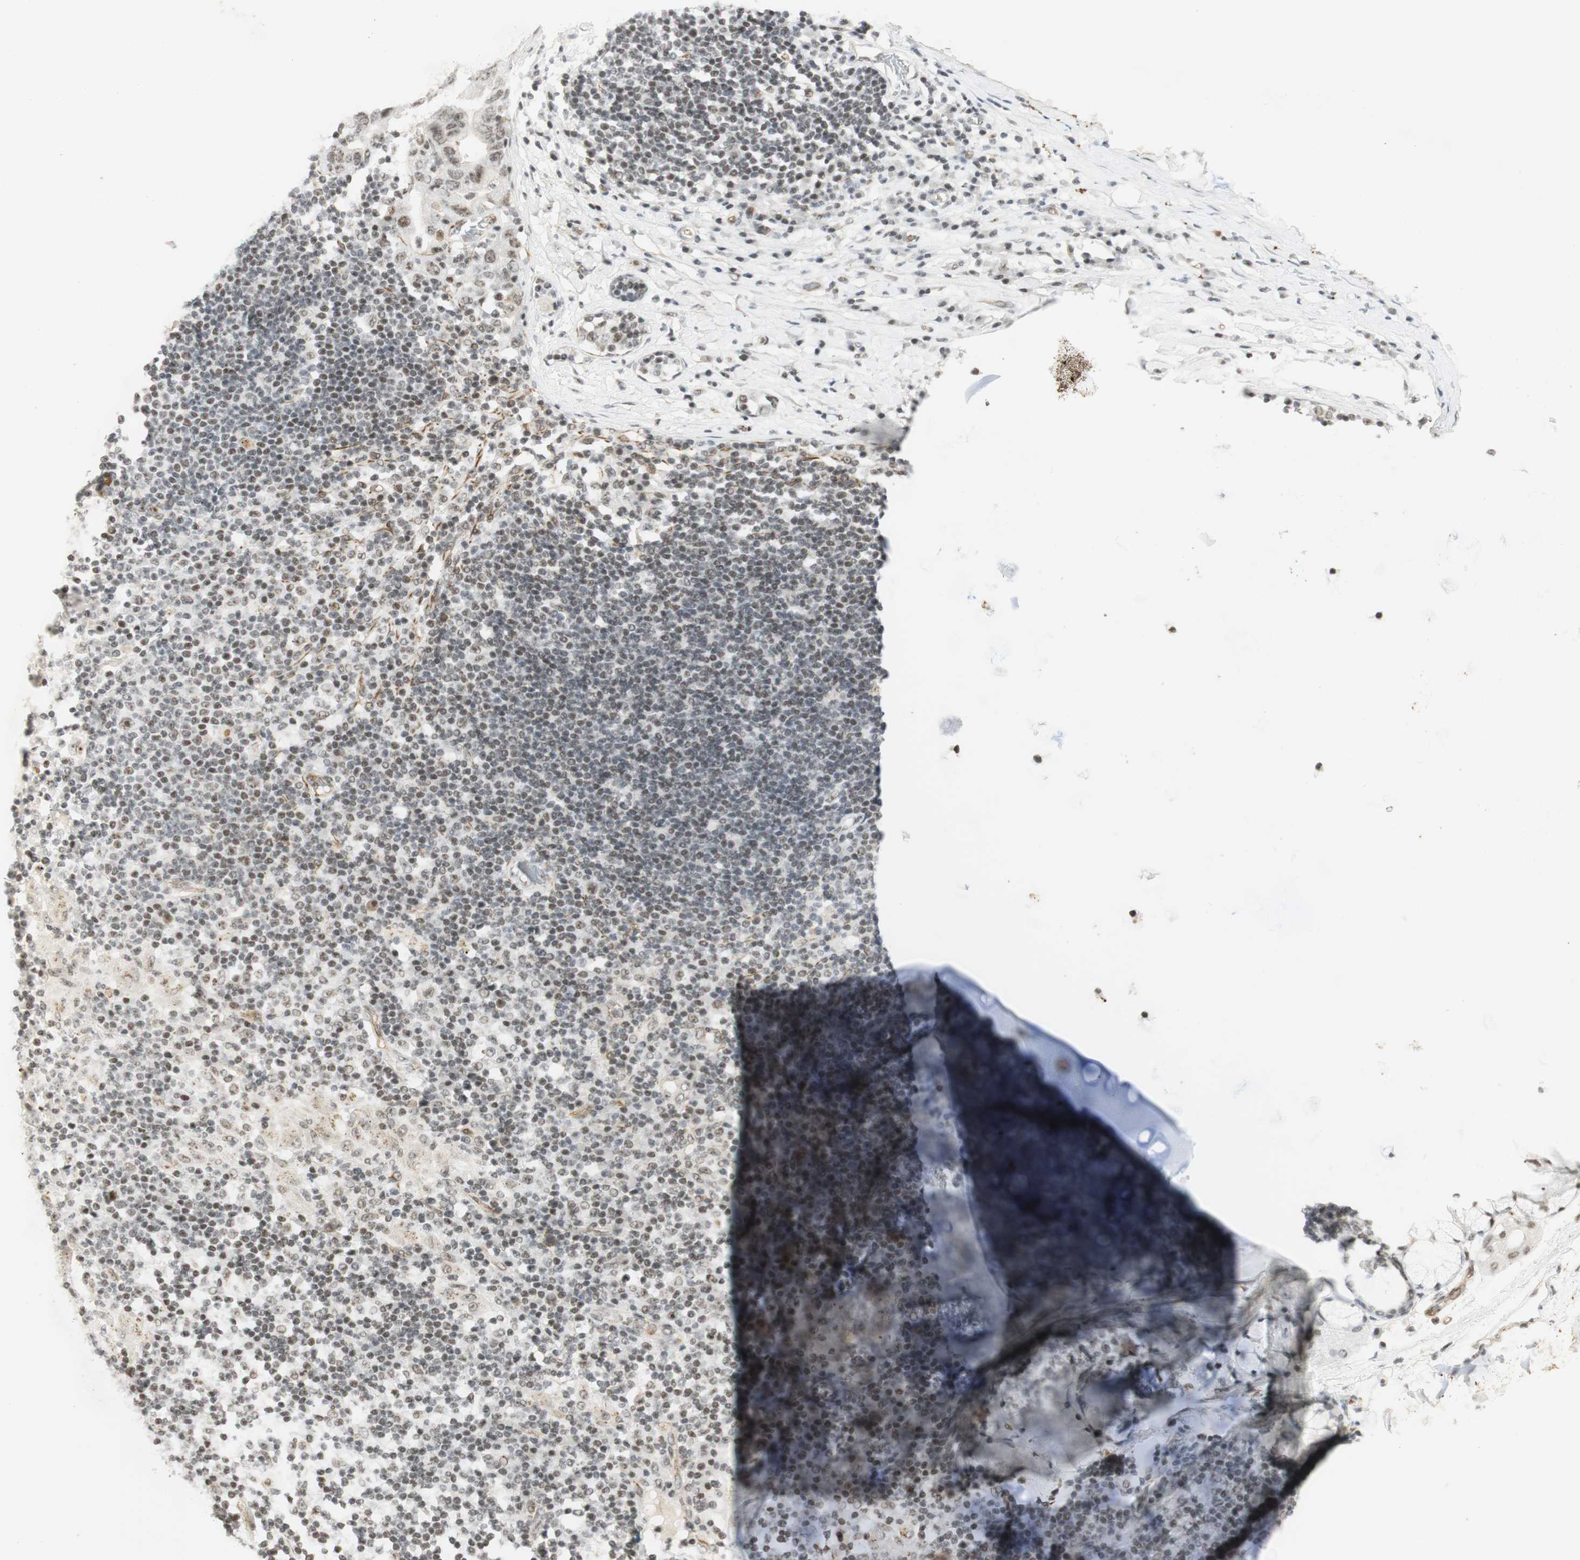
{"staining": {"intensity": "moderate", "quantity": ">75%", "location": "nuclear"}, "tissue": "adipose tissue", "cell_type": "Adipocytes", "image_type": "normal", "snomed": [{"axis": "morphology", "description": "Normal tissue, NOS"}, {"axis": "morphology", "description": "Adenocarcinoma, NOS"}, {"axis": "topography", "description": "Esophagus"}], "caption": "This image reveals immunohistochemistry (IHC) staining of normal adipose tissue, with medium moderate nuclear staining in approximately >75% of adipocytes.", "gene": "IRF1", "patient": {"sex": "male", "age": 62}}